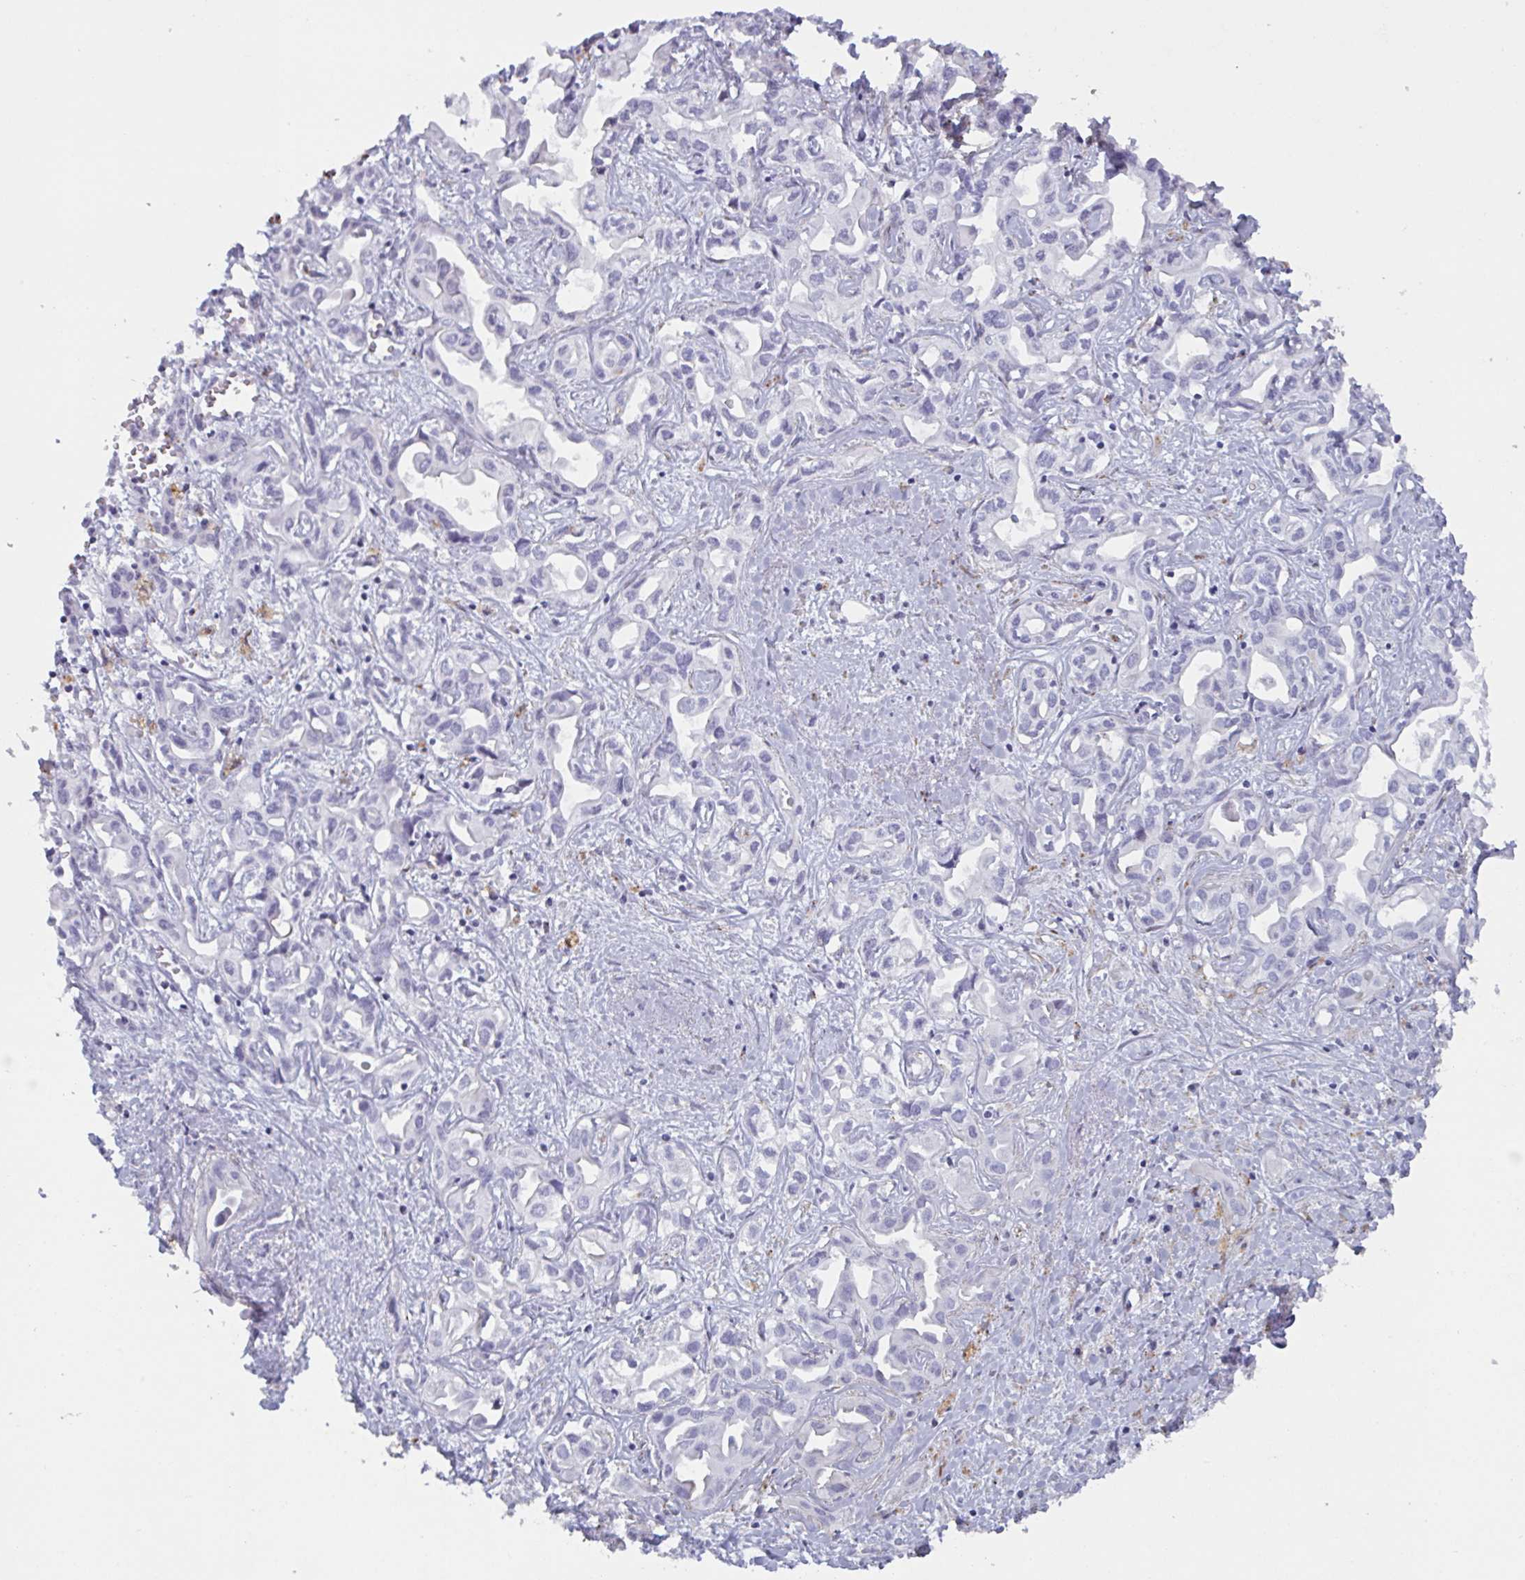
{"staining": {"intensity": "negative", "quantity": "none", "location": "none"}, "tissue": "liver cancer", "cell_type": "Tumor cells", "image_type": "cancer", "snomed": [{"axis": "morphology", "description": "Cholangiocarcinoma"}, {"axis": "topography", "description": "Liver"}], "caption": "IHC of human liver cancer demonstrates no staining in tumor cells. Nuclei are stained in blue.", "gene": "OR5P3", "patient": {"sex": "female", "age": 64}}